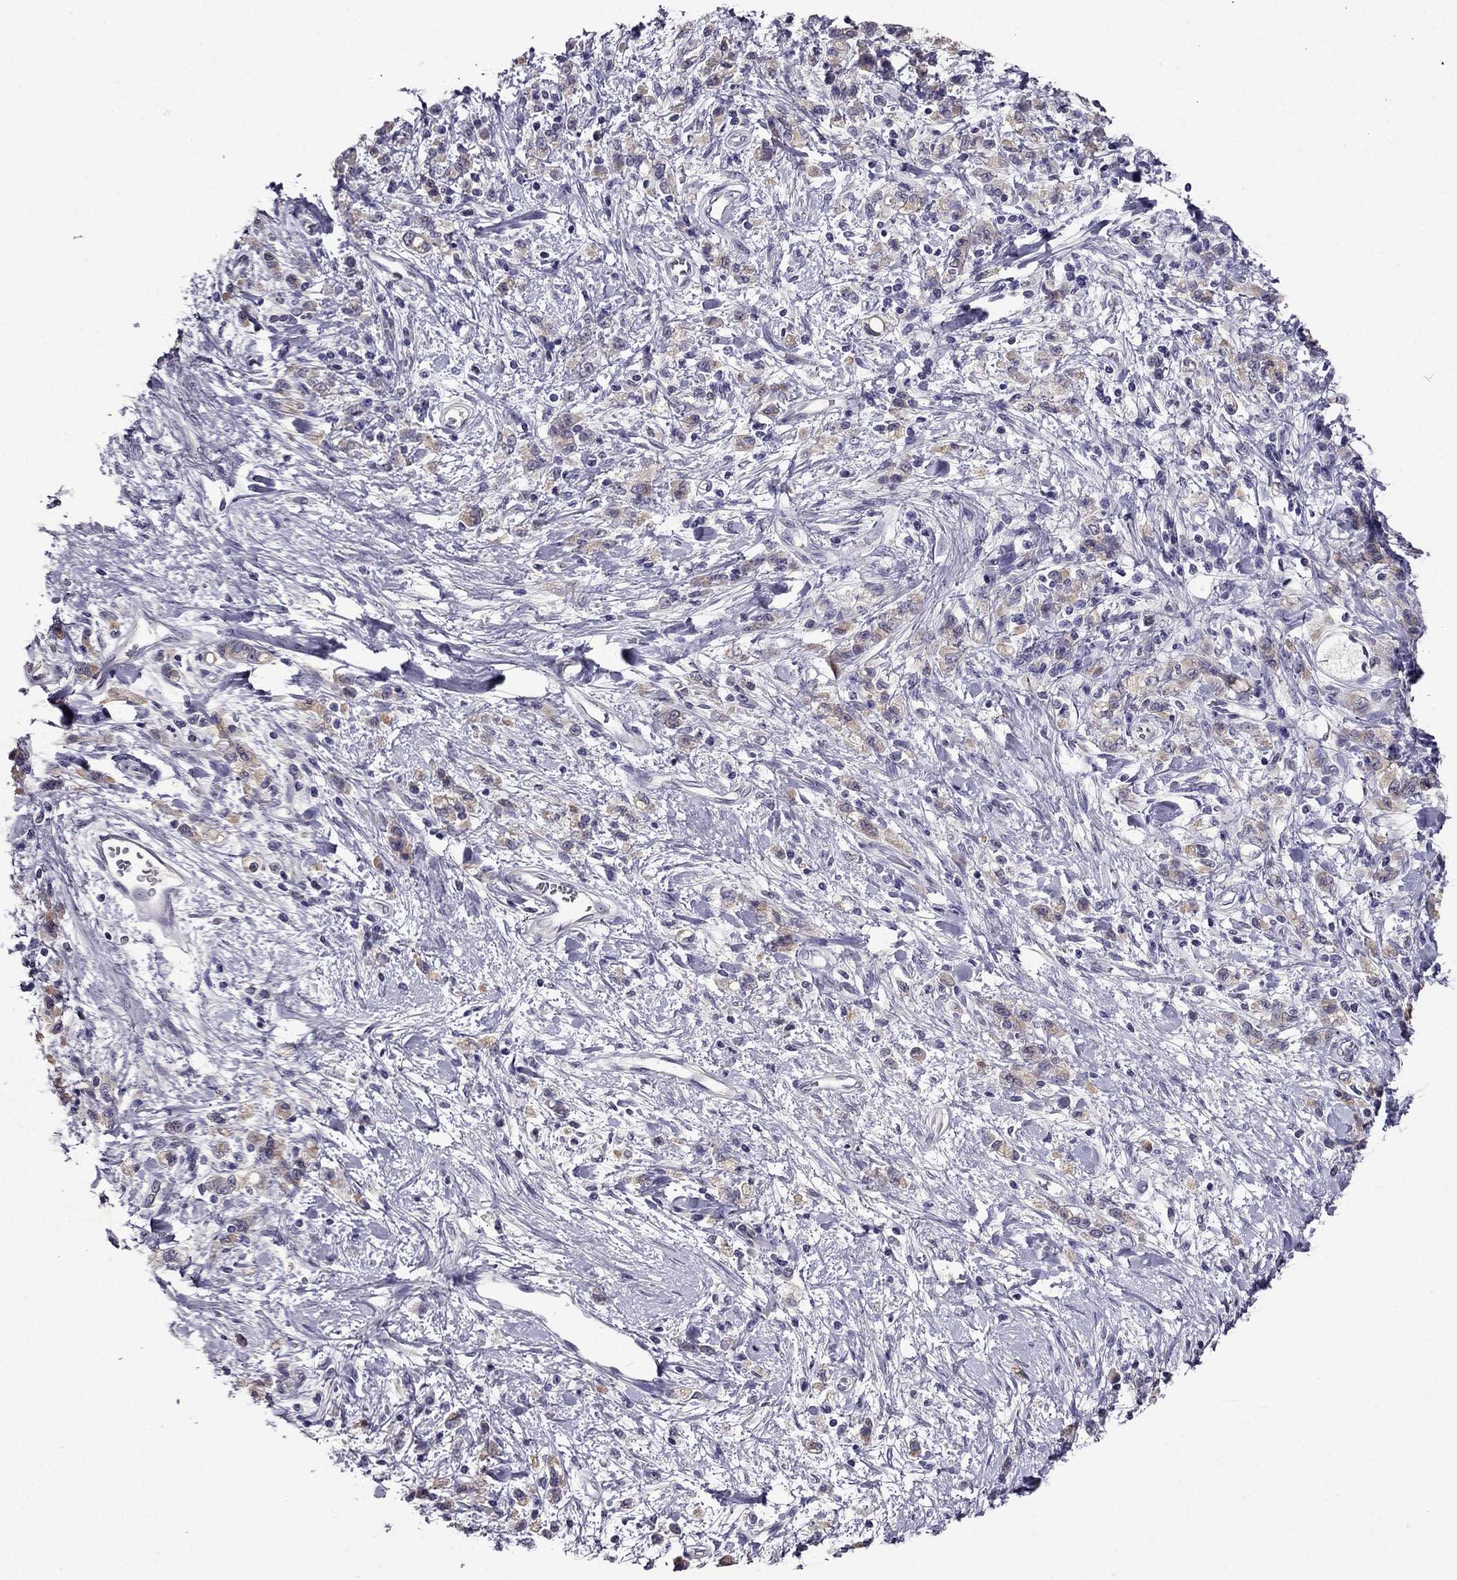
{"staining": {"intensity": "weak", "quantity": "<25%", "location": "cytoplasmic/membranous"}, "tissue": "stomach cancer", "cell_type": "Tumor cells", "image_type": "cancer", "snomed": [{"axis": "morphology", "description": "Adenocarcinoma, NOS"}, {"axis": "topography", "description": "Stomach"}], "caption": "Tumor cells show no significant positivity in stomach cancer. Nuclei are stained in blue.", "gene": "DUSP15", "patient": {"sex": "male", "age": 77}}